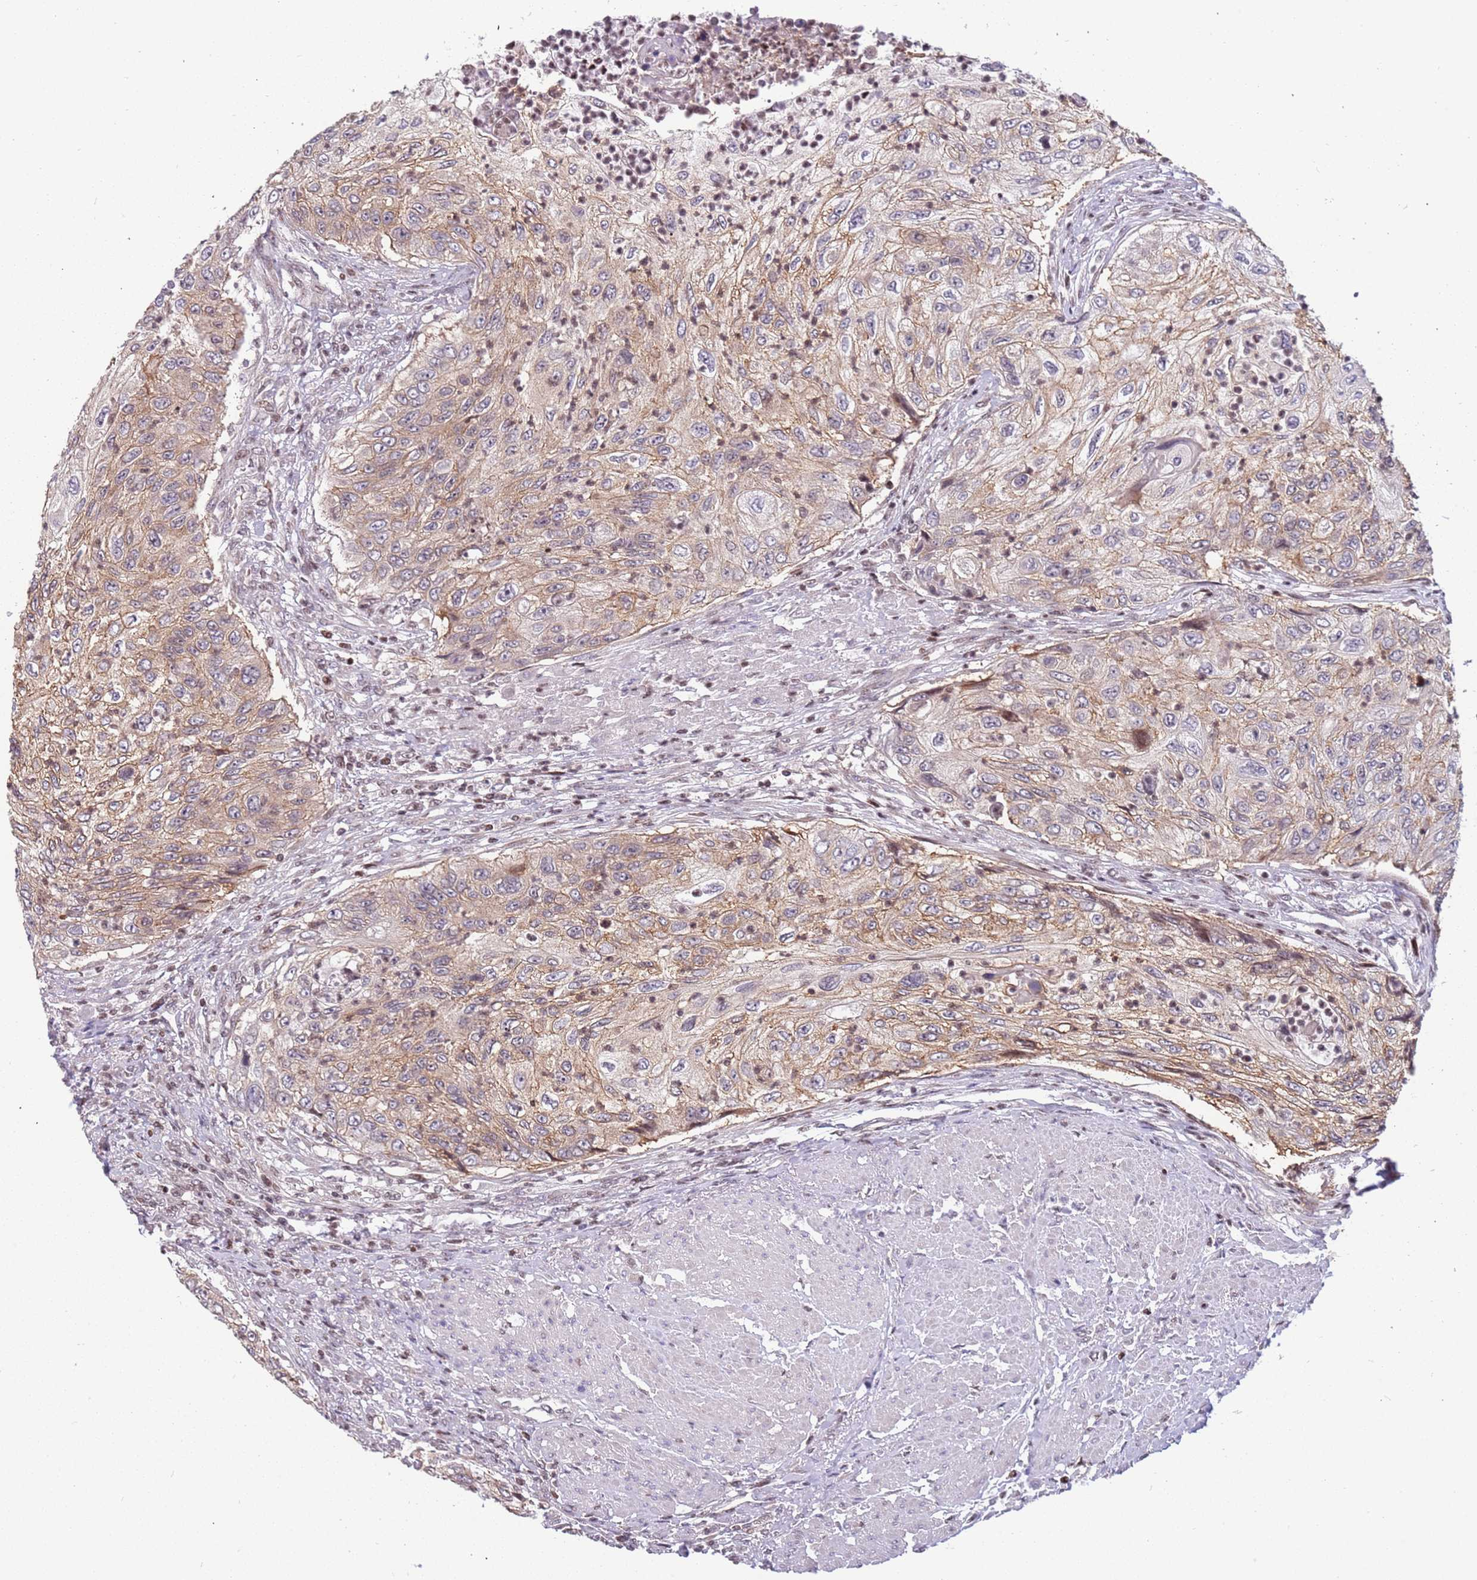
{"staining": {"intensity": "weak", "quantity": ">75%", "location": "cytoplasmic/membranous"}, "tissue": "urothelial cancer", "cell_type": "Tumor cells", "image_type": "cancer", "snomed": [{"axis": "morphology", "description": "Urothelial carcinoma, High grade"}, {"axis": "topography", "description": "Urinary bladder"}], "caption": "Brown immunohistochemical staining in human high-grade urothelial carcinoma exhibits weak cytoplasmic/membranous positivity in about >75% of tumor cells. (DAB (3,3'-diaminobenzidine) IHC, brown staining for protein, blue staining for nuclei).", "gene": "ARHGEF5", "patient": {"sex": "female", "age": 60}}